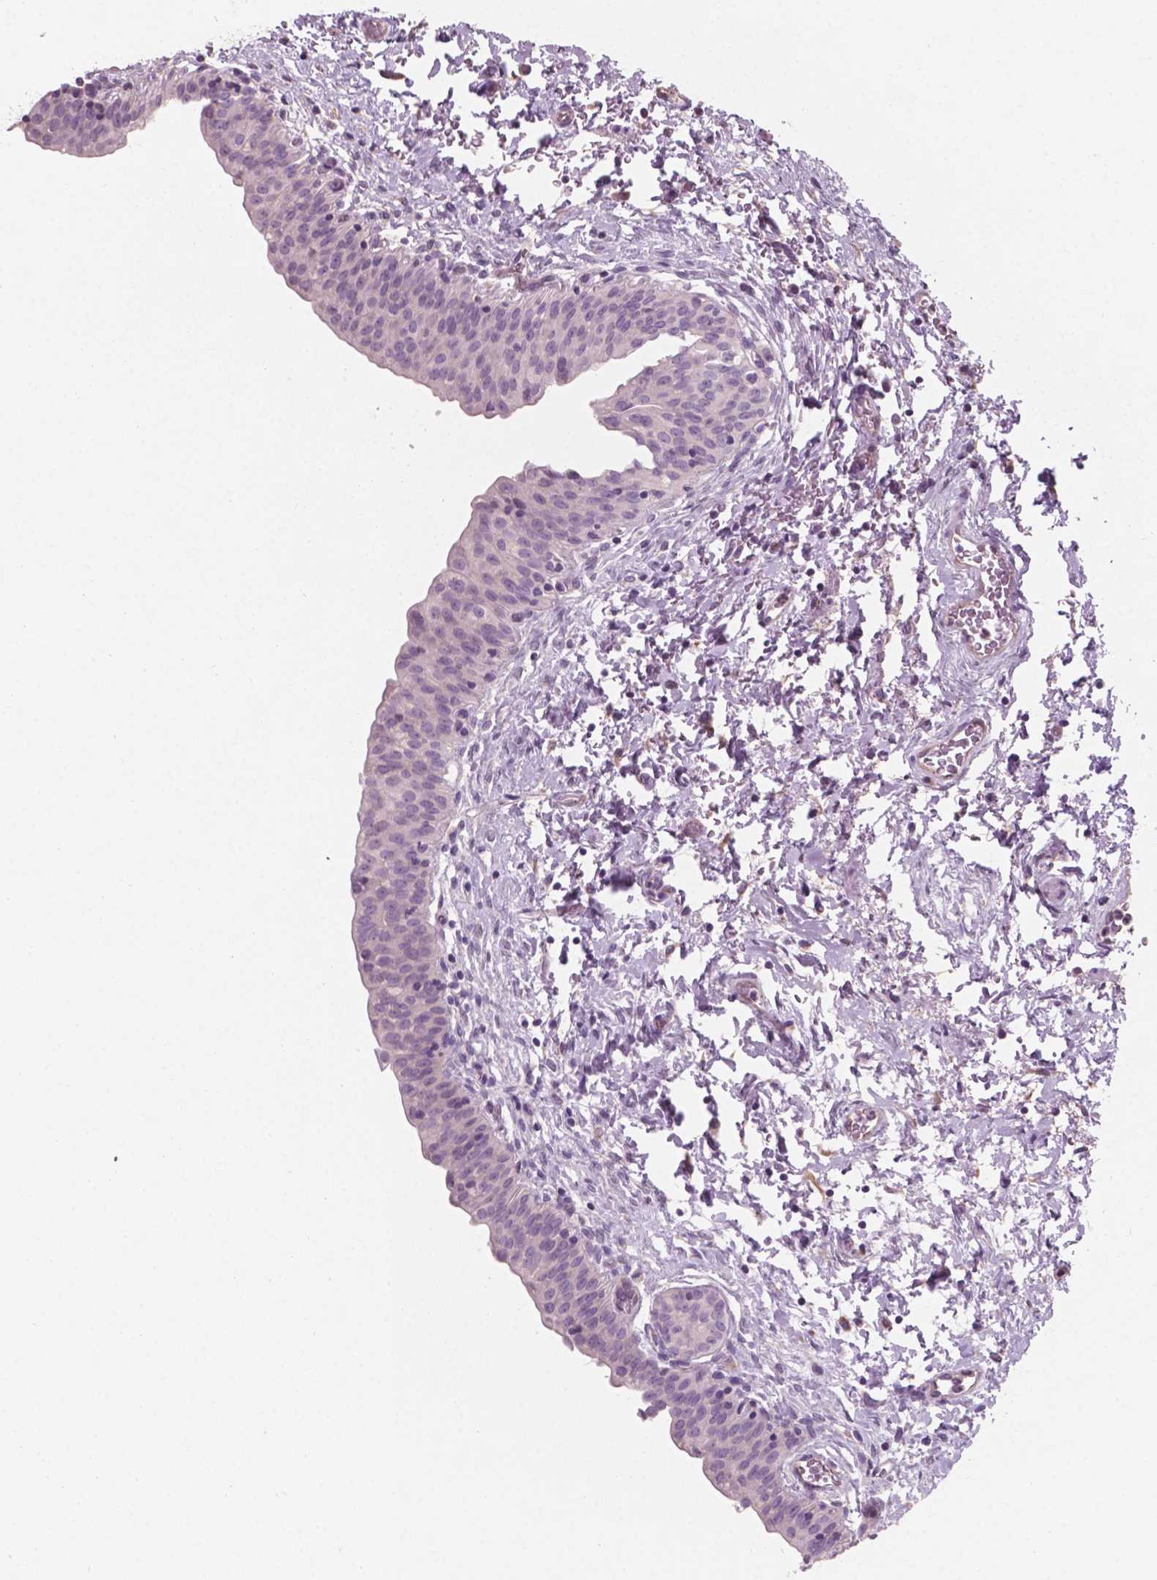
{"staining": {"intensity": "negative", "quantity": "none", "location": "none"}, "tissue": "urinary bladder", "cell_type": "Urothelial cells", "image_type": "normal", "snomed": [{"axis": "morphology", "description": "Normal tissue, NOS"}, {"axis": "topography", "description": "Urinary bladder"}], "caption": "An IHC histopathology image of unremarkable urinary bladder is shown. There is no staining in urothelial cells of urinary bladder. (DAB IHC, high magnification).", "gene": "AWAT1", "patient": {"sex": "male", "age": 56}}